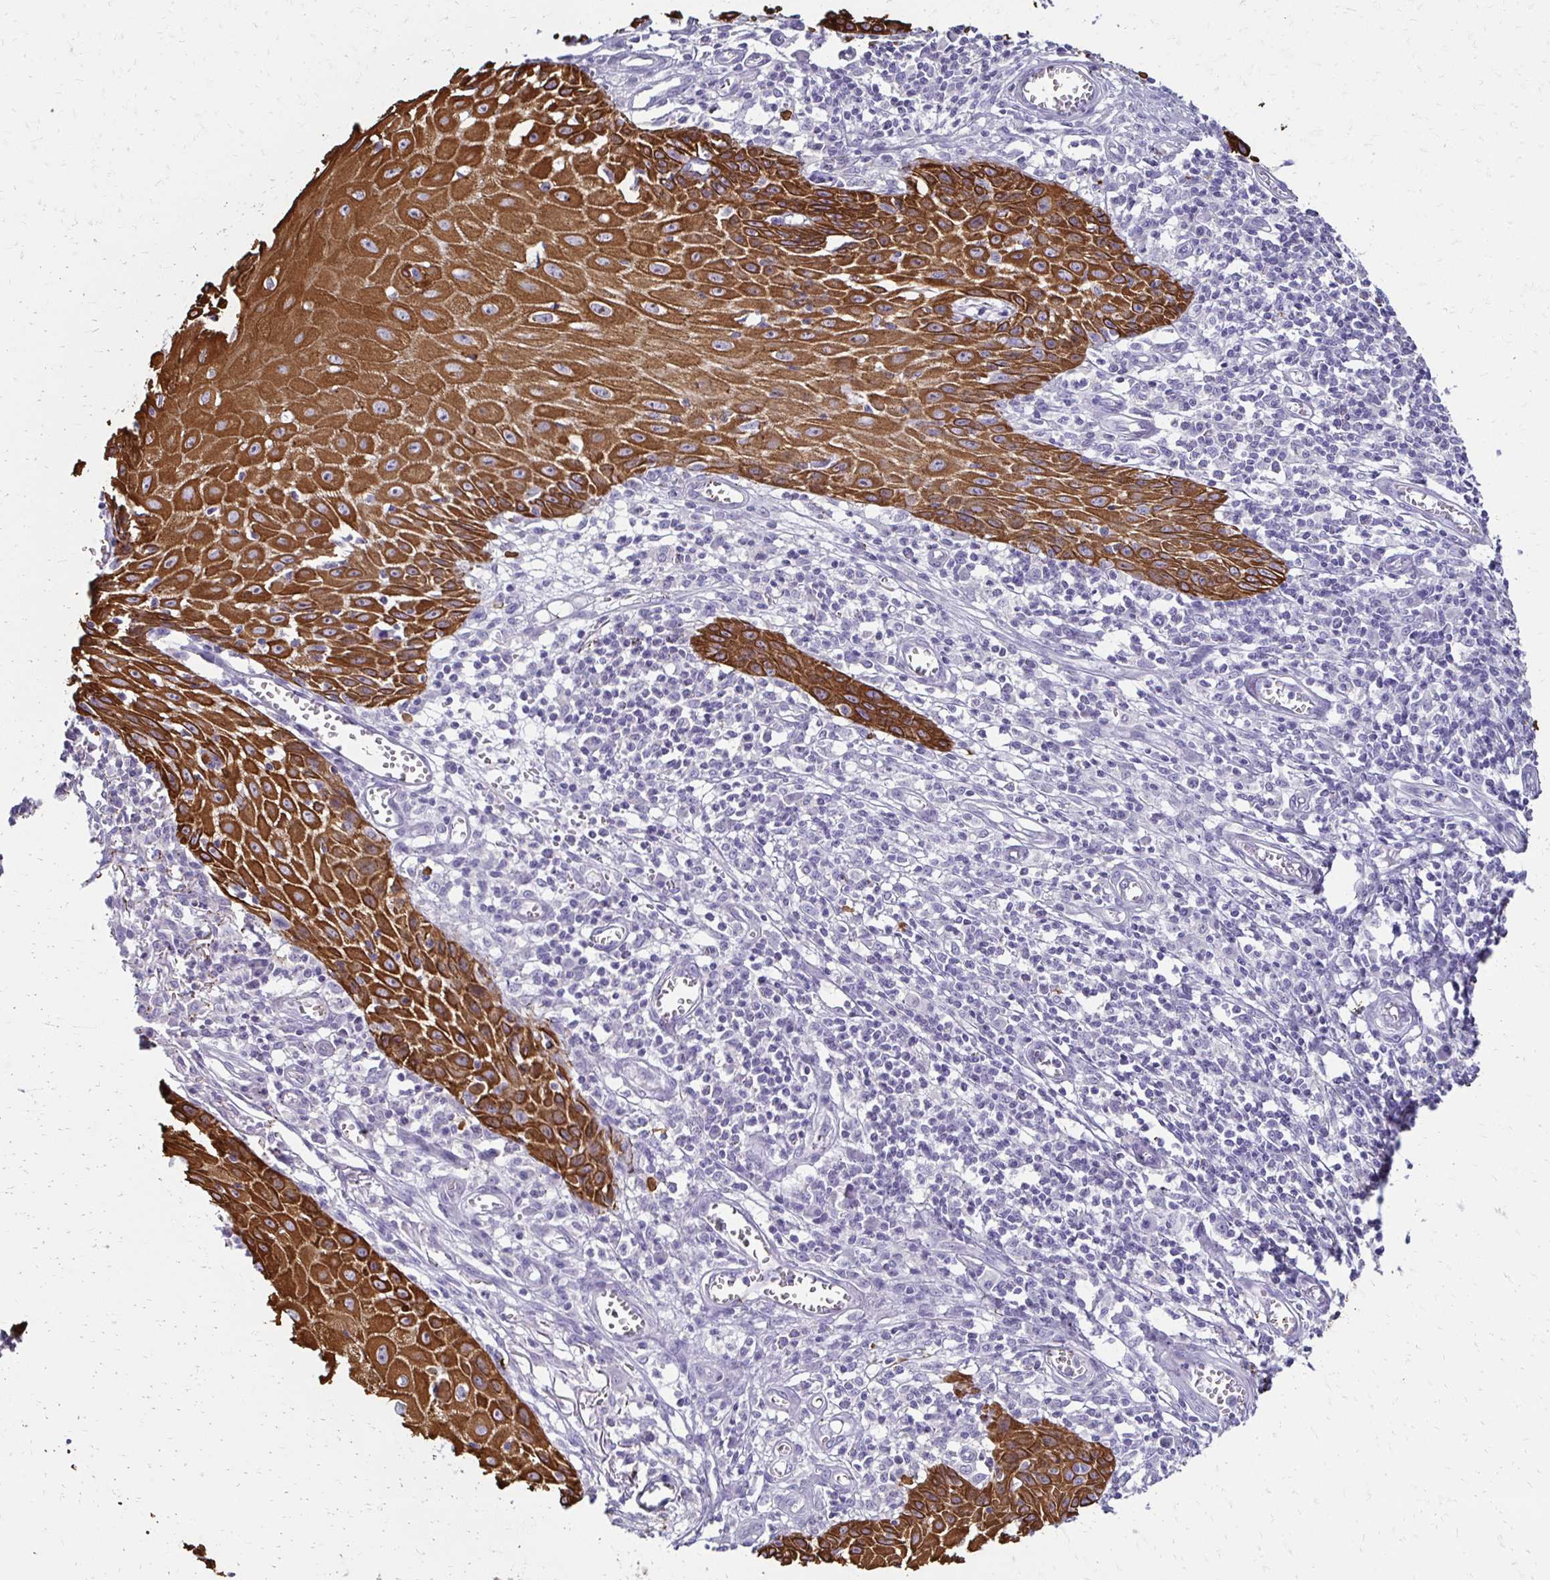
{"staining": {"intensity": "strong", "quantity": ">75%", "location": "cytoplasmic/membranous"}, "tissue": "skin cancer", "cell_type": "Tumor cells", "image_type": "cancer", "snomed": [{"axis": "morphology", "description": "Squamous cell carcinoma, NOS"}, {"axis": "topography", "description": "Skin"}], "caption": "A high amount of strong cytoplasmic/membranous expression is seen in about >75% of tumor cells in skin cancer tissue. (DAB (3,3'-diaminobenzidine) IHC, brown staining for protein, blue staining for nuclei).", "gene": "C1QTNF2", "patient": {"sex": "female", "age": 73}}